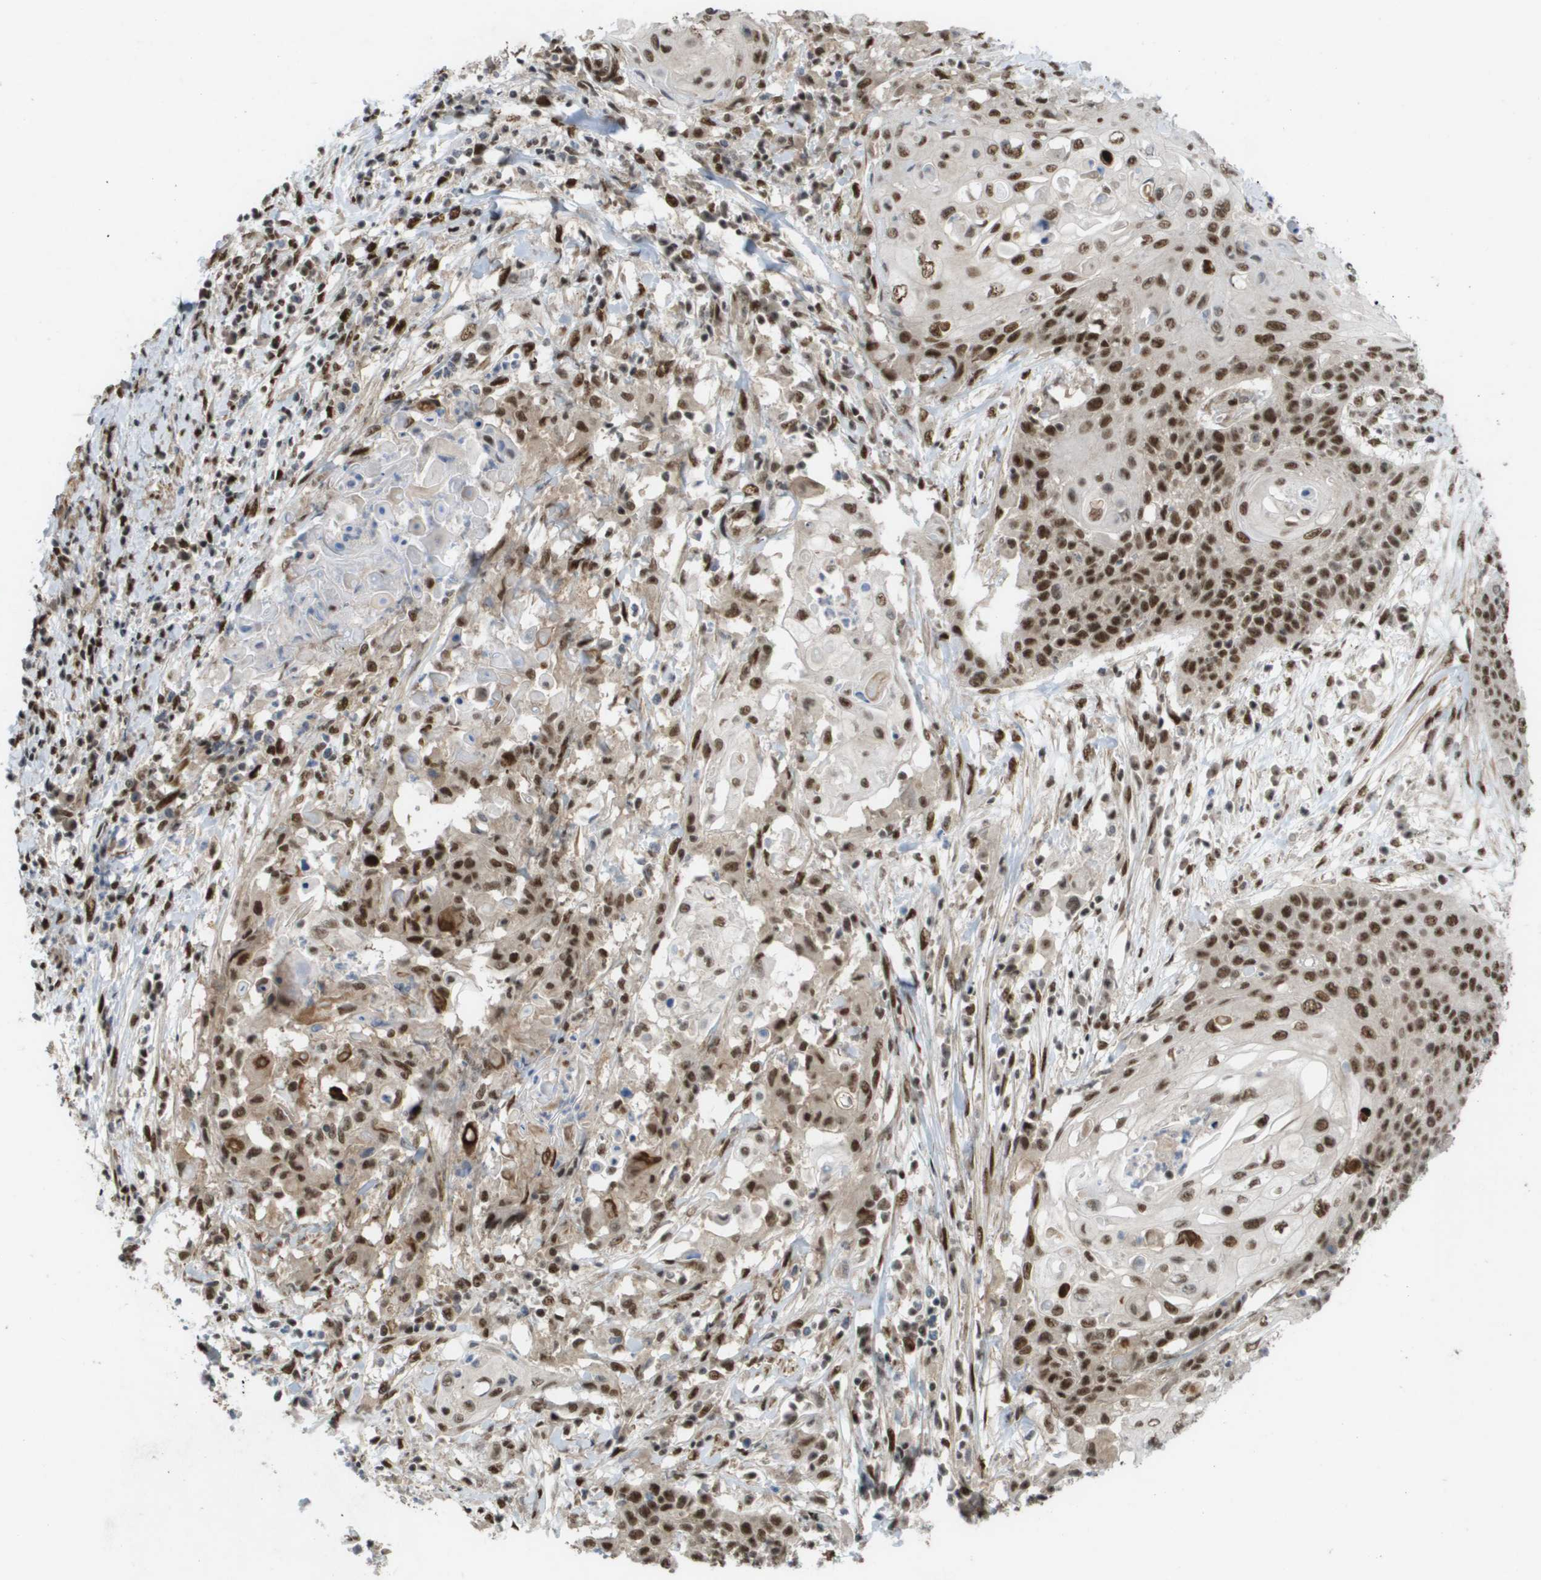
{"staining": {"intensity": "strong", "quantity": ">75%", "location": "nuclear"}, "tissue": "cervical cancer", "cell_type": "Tumor cells", "image_type": "cancer", "snomed": [{"axis": "morphology", "description": "Squamous cell carcinoma, NOS"}, {"axis": "topography", "description": "Cervix"}], "caption": "A high amount of strong nuclear positivity is appreciated in approximately >75% of tumor cells in cervical cancer tissue.", "gene": "CDT1", "patient": {"sex": "female", "age": 39}}